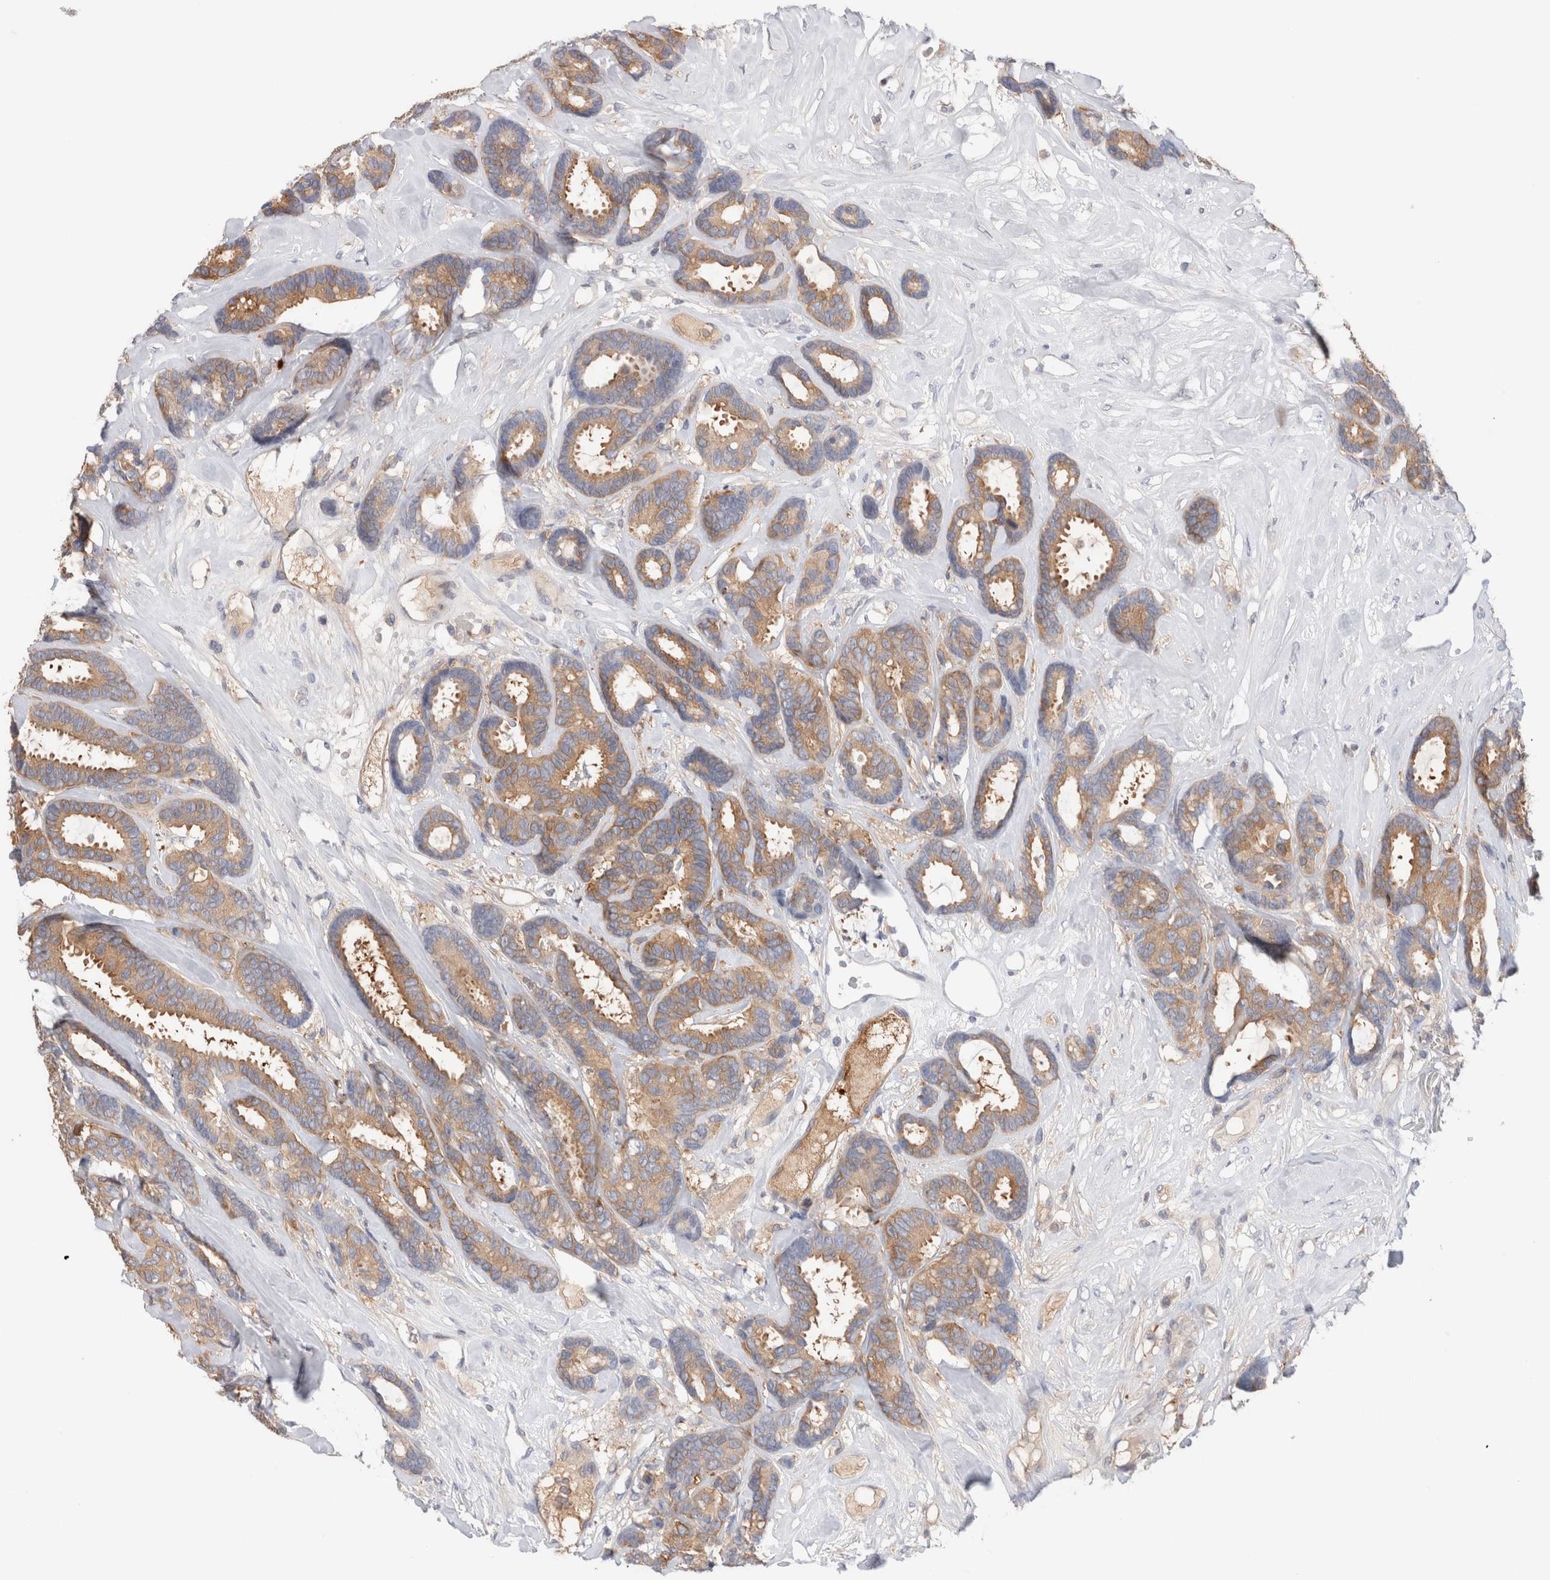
{"staining": {"intensity": "moderate", "quantity": ">75%", "location": "cytoplasmic/membranous"}, "tissue": "breast cancer", "cell_type": "Tumor cells", "image_type": "cancer", "snomed": [{"axis": "morphology", "description": "Duct carcinoma"}, {"axis": "topography", "description": "Breast"}], "caption": "Breast cancer stained with immunohistochemistry (IHC) demonstrates moderate cytoplasmic/membranous expression in approximately >75% of tumor cells.", "gene": "KLHL14", "patient": {"sex": "female", "age": 87}}